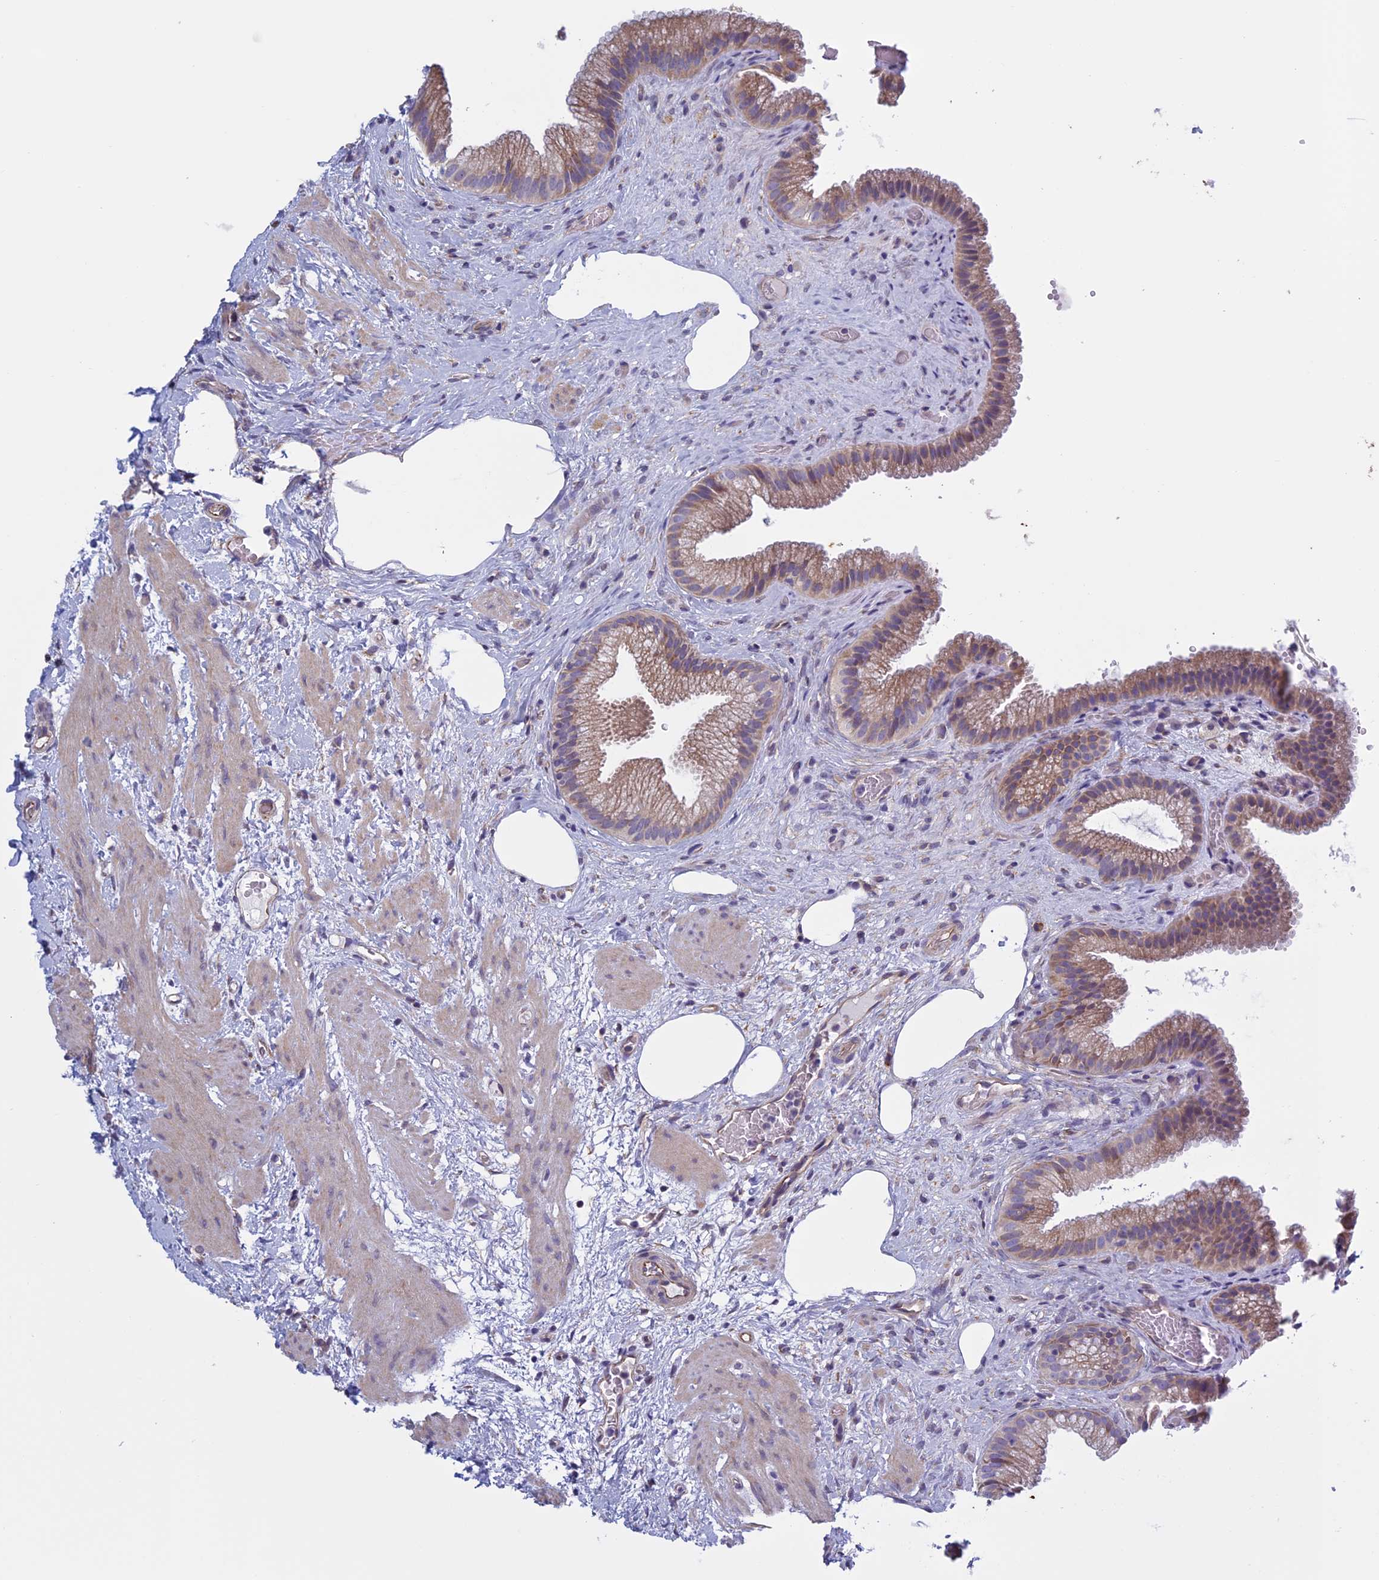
{"staining": {"intensity": "weak", "quantity": ">75%", "location": "cytoplasmic/membranous"}, "tissue": "gallbladder", "cell_type": "Glandular cells", "image_type": "normal", "snomed": [{"axis": "morphology", "description": "Normal tissue, NOS"}, {"axis": "morphology", "description": "Inflammation, NOS"}, {"axis": "topography", "description": "Gallbladder"}], "caption": "Human gallbladder stained for a protein (brown) exhibits weak cytoplasmic/membranous positive staining in approximately >75% of glandular cells.", "gene": "BCL2L10", "patient": {"sex": "male", "age": 51}}